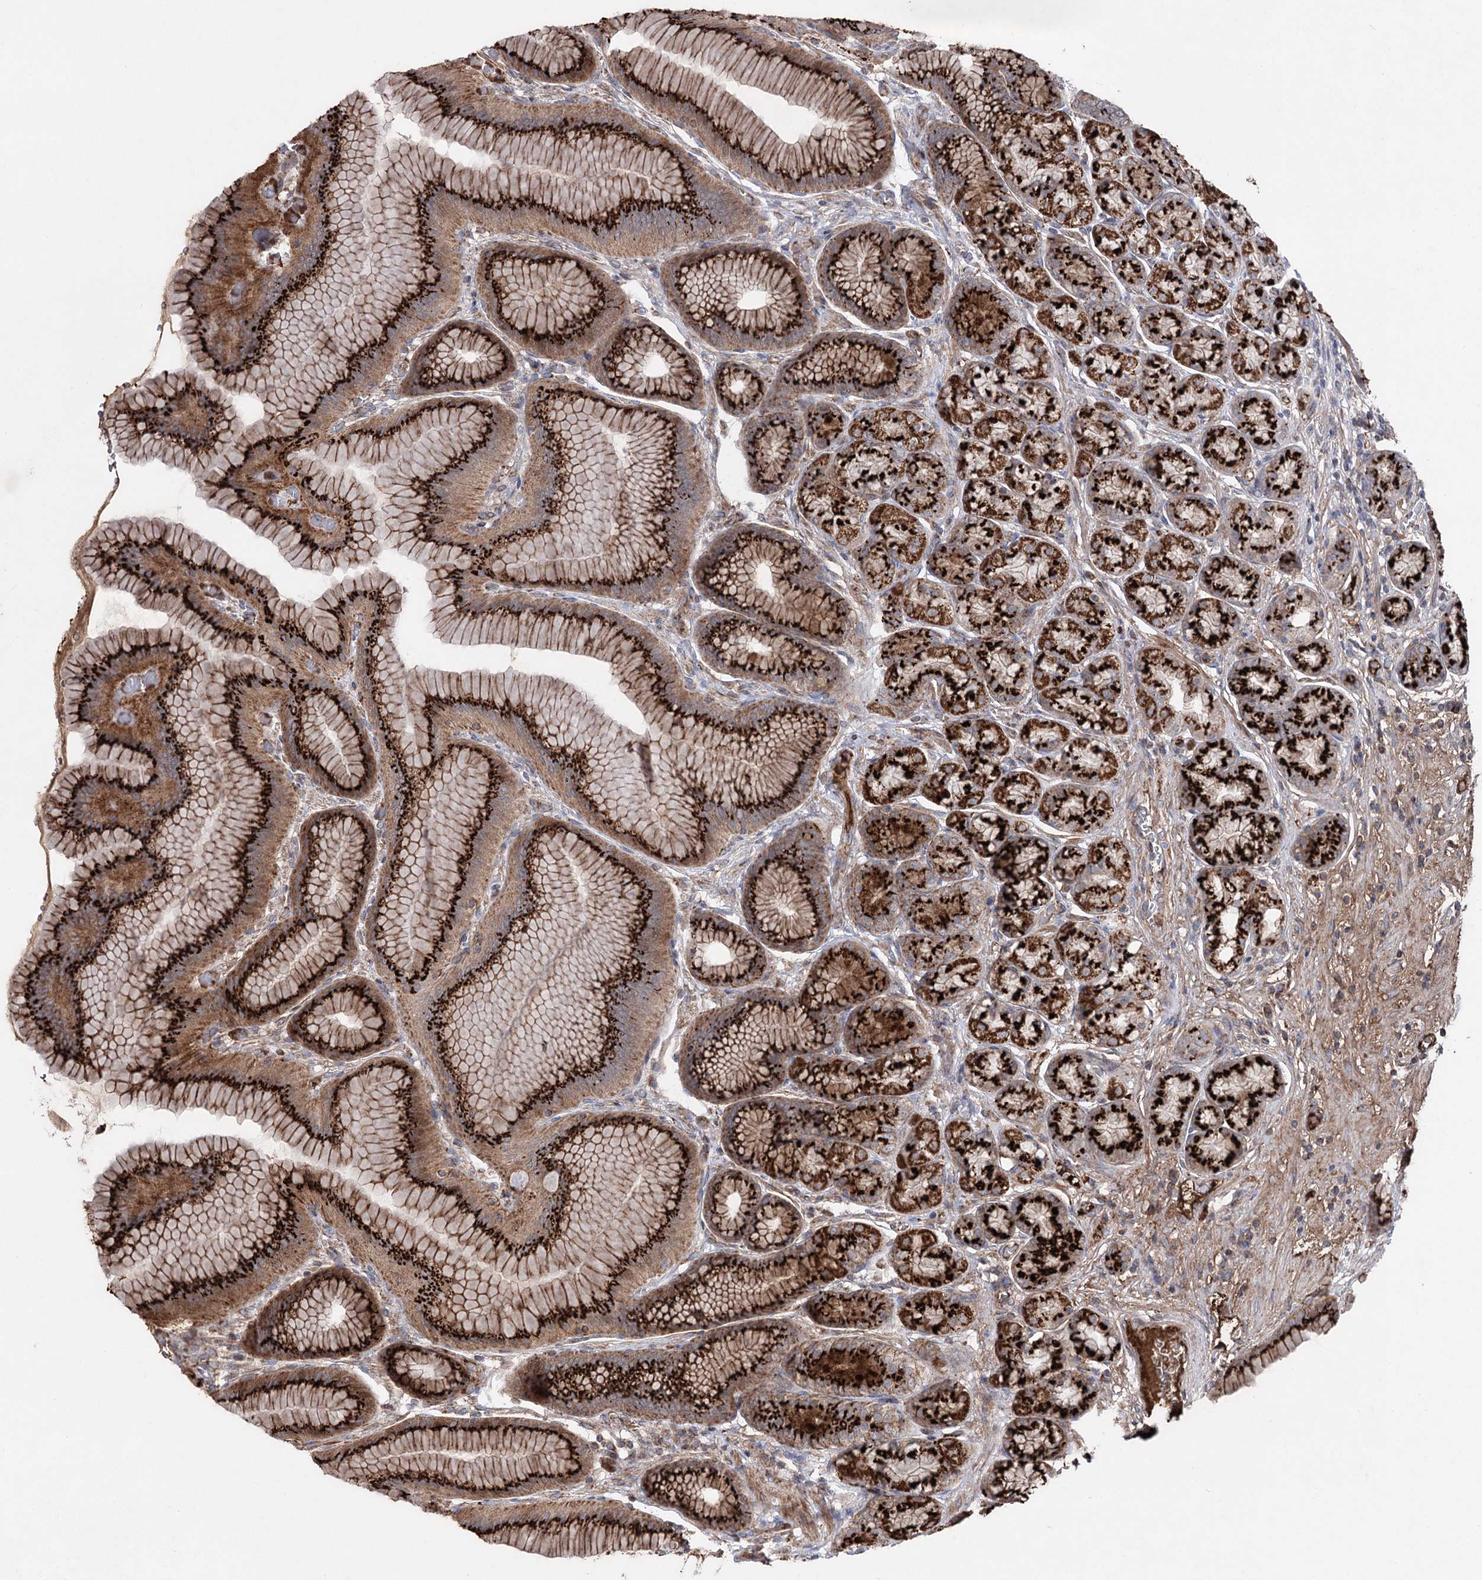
{"staining": {"intensity": "strong", "quantity": ">75%", "location": "cytoplasmic/membranous"}, "tissue": "stomach", "cell_type": "Glandular cells", "image_type": "normal", "snomed": [{"axis": "morphology", "description": "Normal tissue, NOS"}, {"axis": "morphology", "description": "Adenocarcinoma, NOS"}, {"axis": "morphology", "description": "Adenocarcinoma, High grade"}, {"axis": "topography", "description": "Stomach, upper"}, {"axis": "topography", "description": "Stomach"}], "caption": "Immunohistochemical staining of normal stomach demonstrates high levels of strong cytoplasmic/membranous positivity in about >75% of glandular cells.", "gene": "ARHGAP20", "patient": {"sex": "female", "age": 65}}